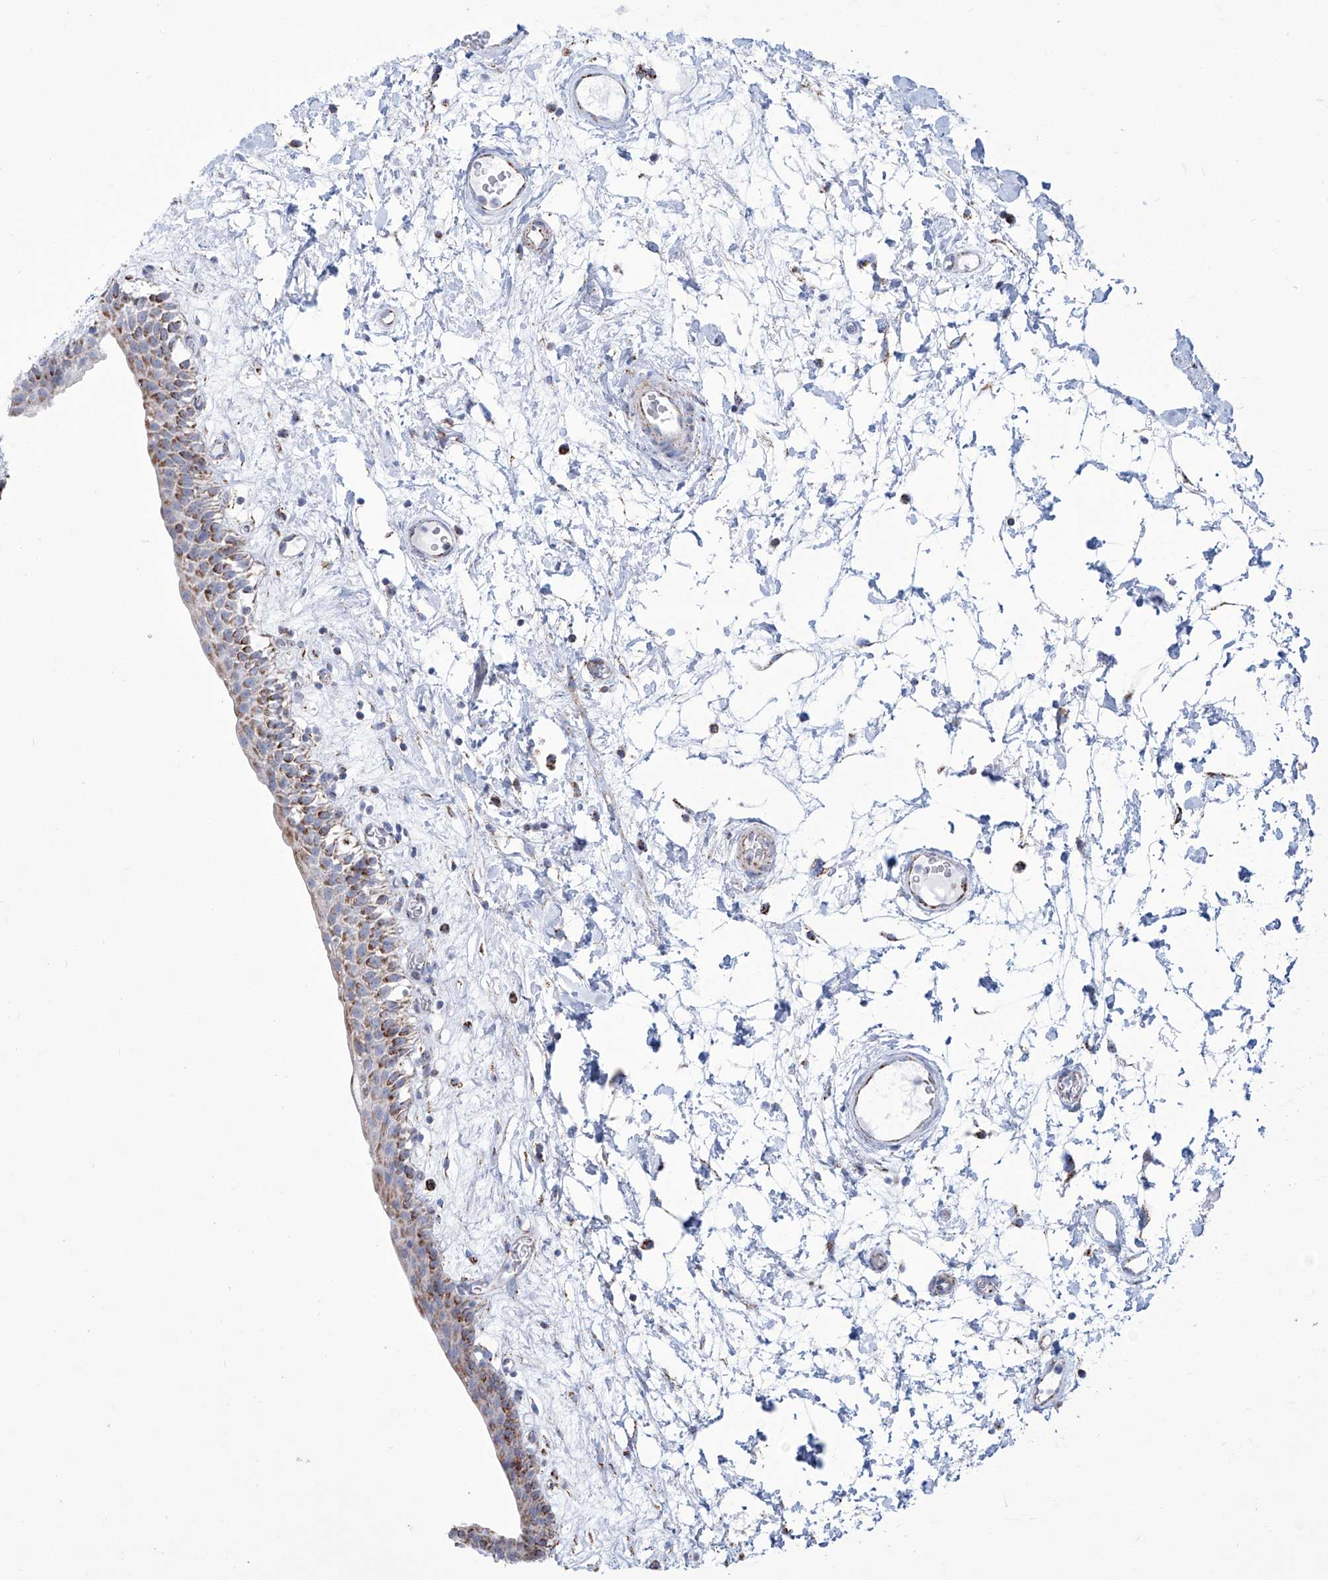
{"staining": {"intensity": "moderate", "quantity": ">75%", "location": "cytoplasmic/membranous"}, "tissue": "urinary bladder", "cell_type": "Urothelial cells", "image_type": "normal", "snomed": [{"axis": "morphology", "description": "Normal tissue, NOS"}, {"axis": "topography", "description": "Urinary bladder"}], "caption": "A micrograph of human urinary bladder stained for a protein shows moderate cytoplasmic/membranous brown staining in urothelial cells.", "gene": "ALDH6A1", "patient": {"sex": "male", "age": 83}}